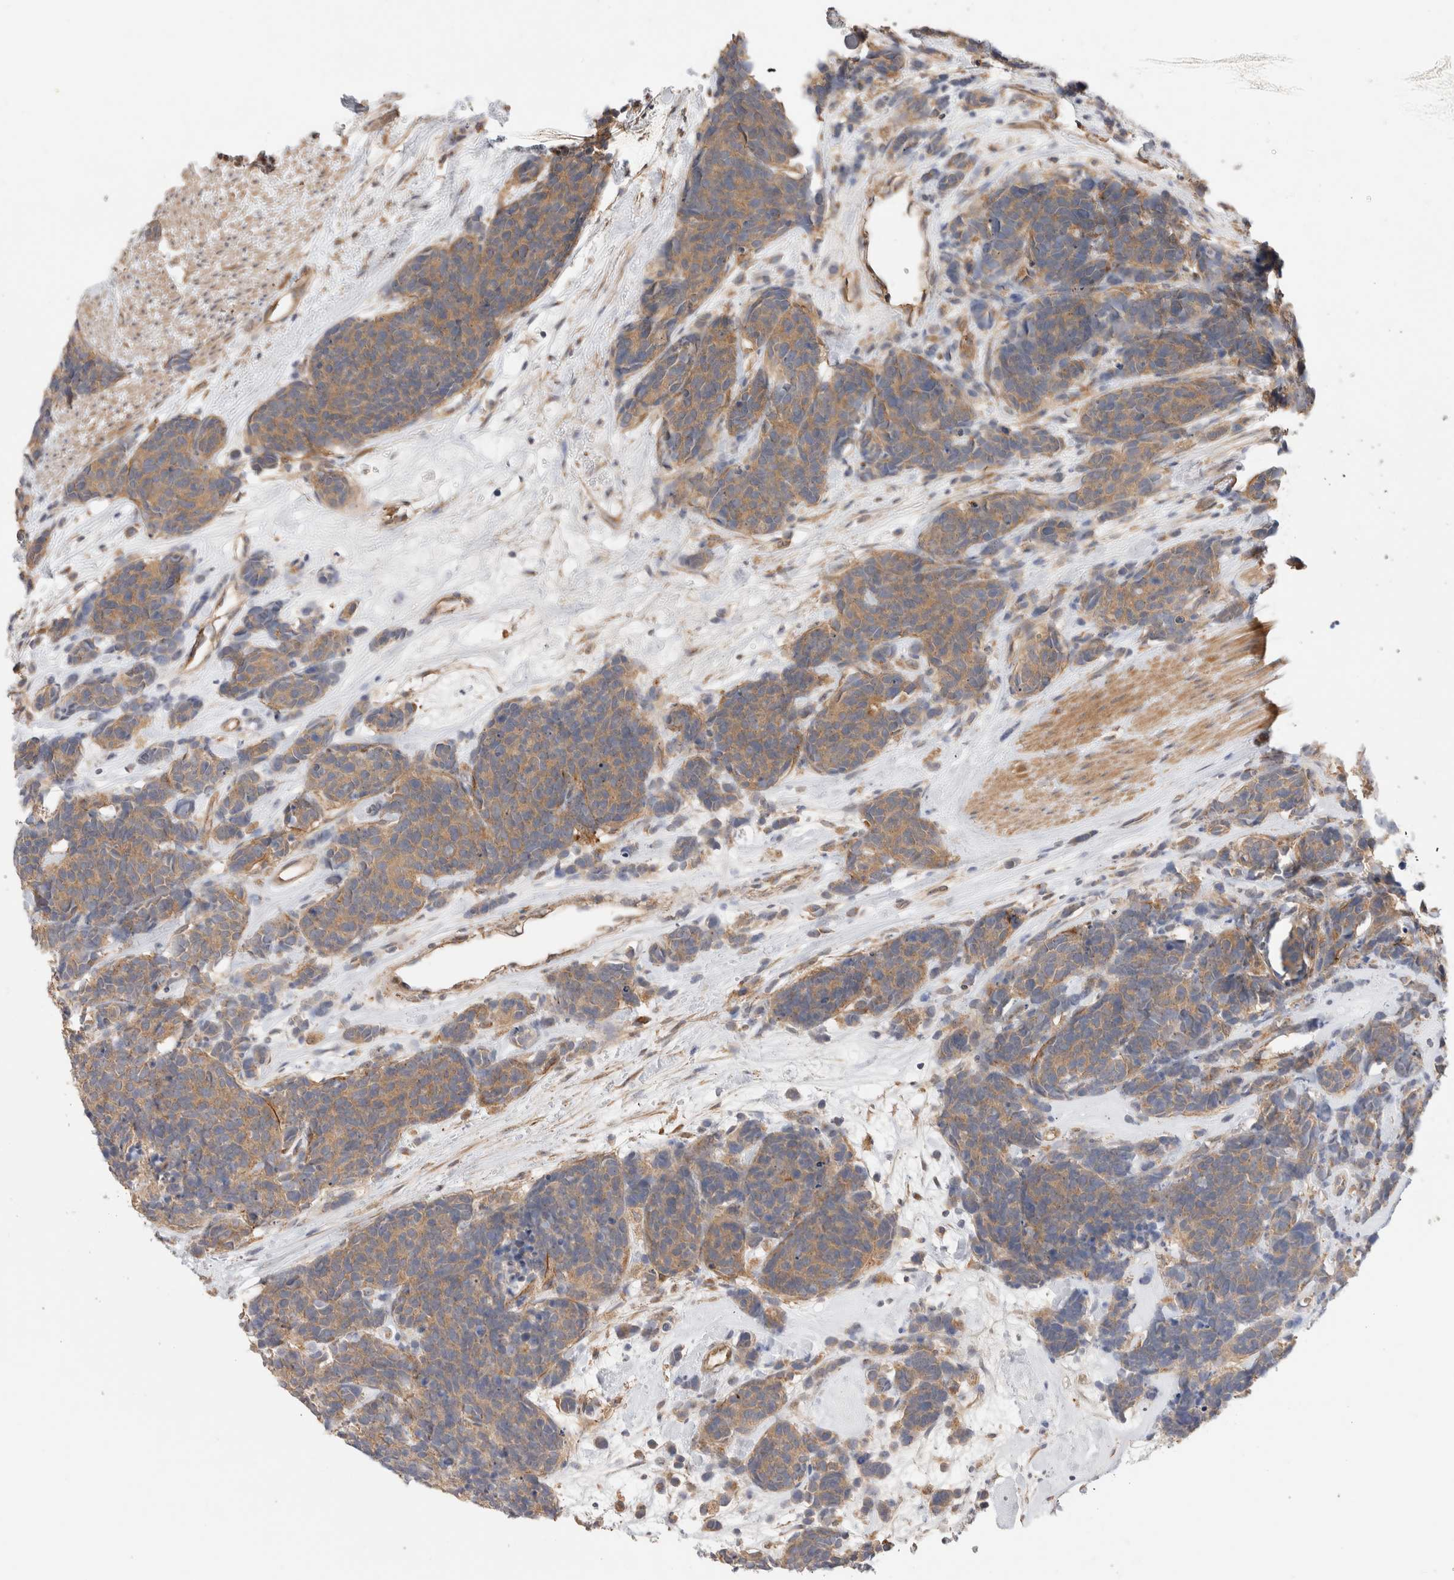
{"staining": {"intensity": "moderate", "quantity": ">75%", "location": "cytoplasmic/membranous"}, "tissue": "carcinoid", "cell_type": "Tumor cells", "image_type": "cancer", "snomed": [{"axis": "morphology", "description": "Carcinoma, NOS"}, {"axis": "morphology", "description": "Carcinoid, malignant, NOS"}, {"axis": "topography", "description": "Urinary bladder"}], "caption": "Immunohistochemical staining of human carcinoid exhibits medium levels of moderate cytoplasmic/membranous protein expression in about >75% of tumor cells.", "gene": "SGK3", "patient": {"sex": "male", "age": 57}}